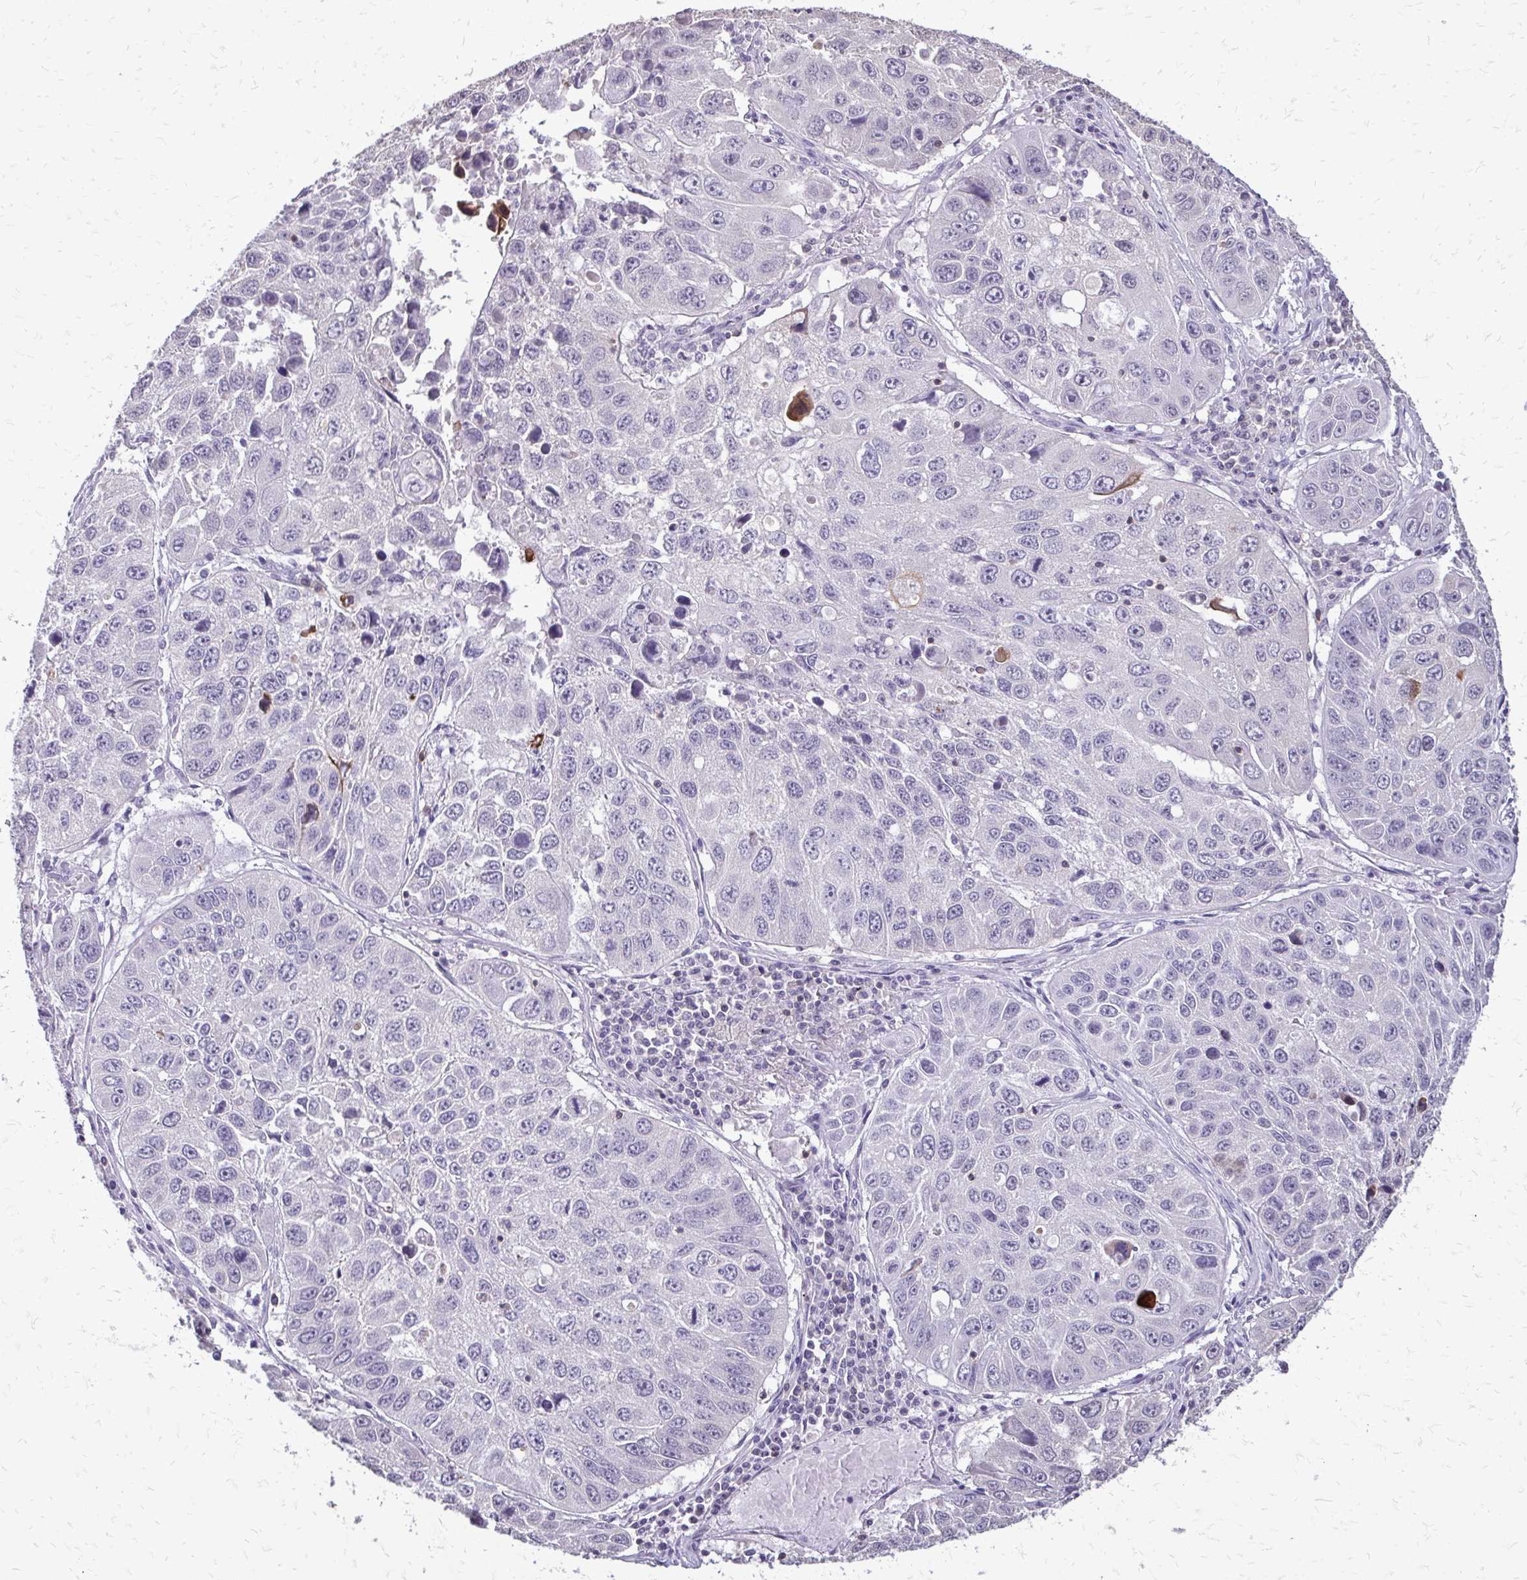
{"staining": {"intensity": "negative", "quantity": "none", "location": "none"}, "tissue": "lung cancer", "cell_type": "Tumor cells", "image_type": "cancer", "snomed": [{"axis": "morphology", "description": "Squamous cell carcinoma, NOS"}, {"axis": "topography", "description": "Lung"}], "caption": "Immunohistochemistry micrograph of neoplastic tissue: human lung squamous cell carcinoma stained with DAB displays no significant protein positivity in tumor cells.", "gene": "AKAP5", "patient": {"sex": "female", "age": 61}}